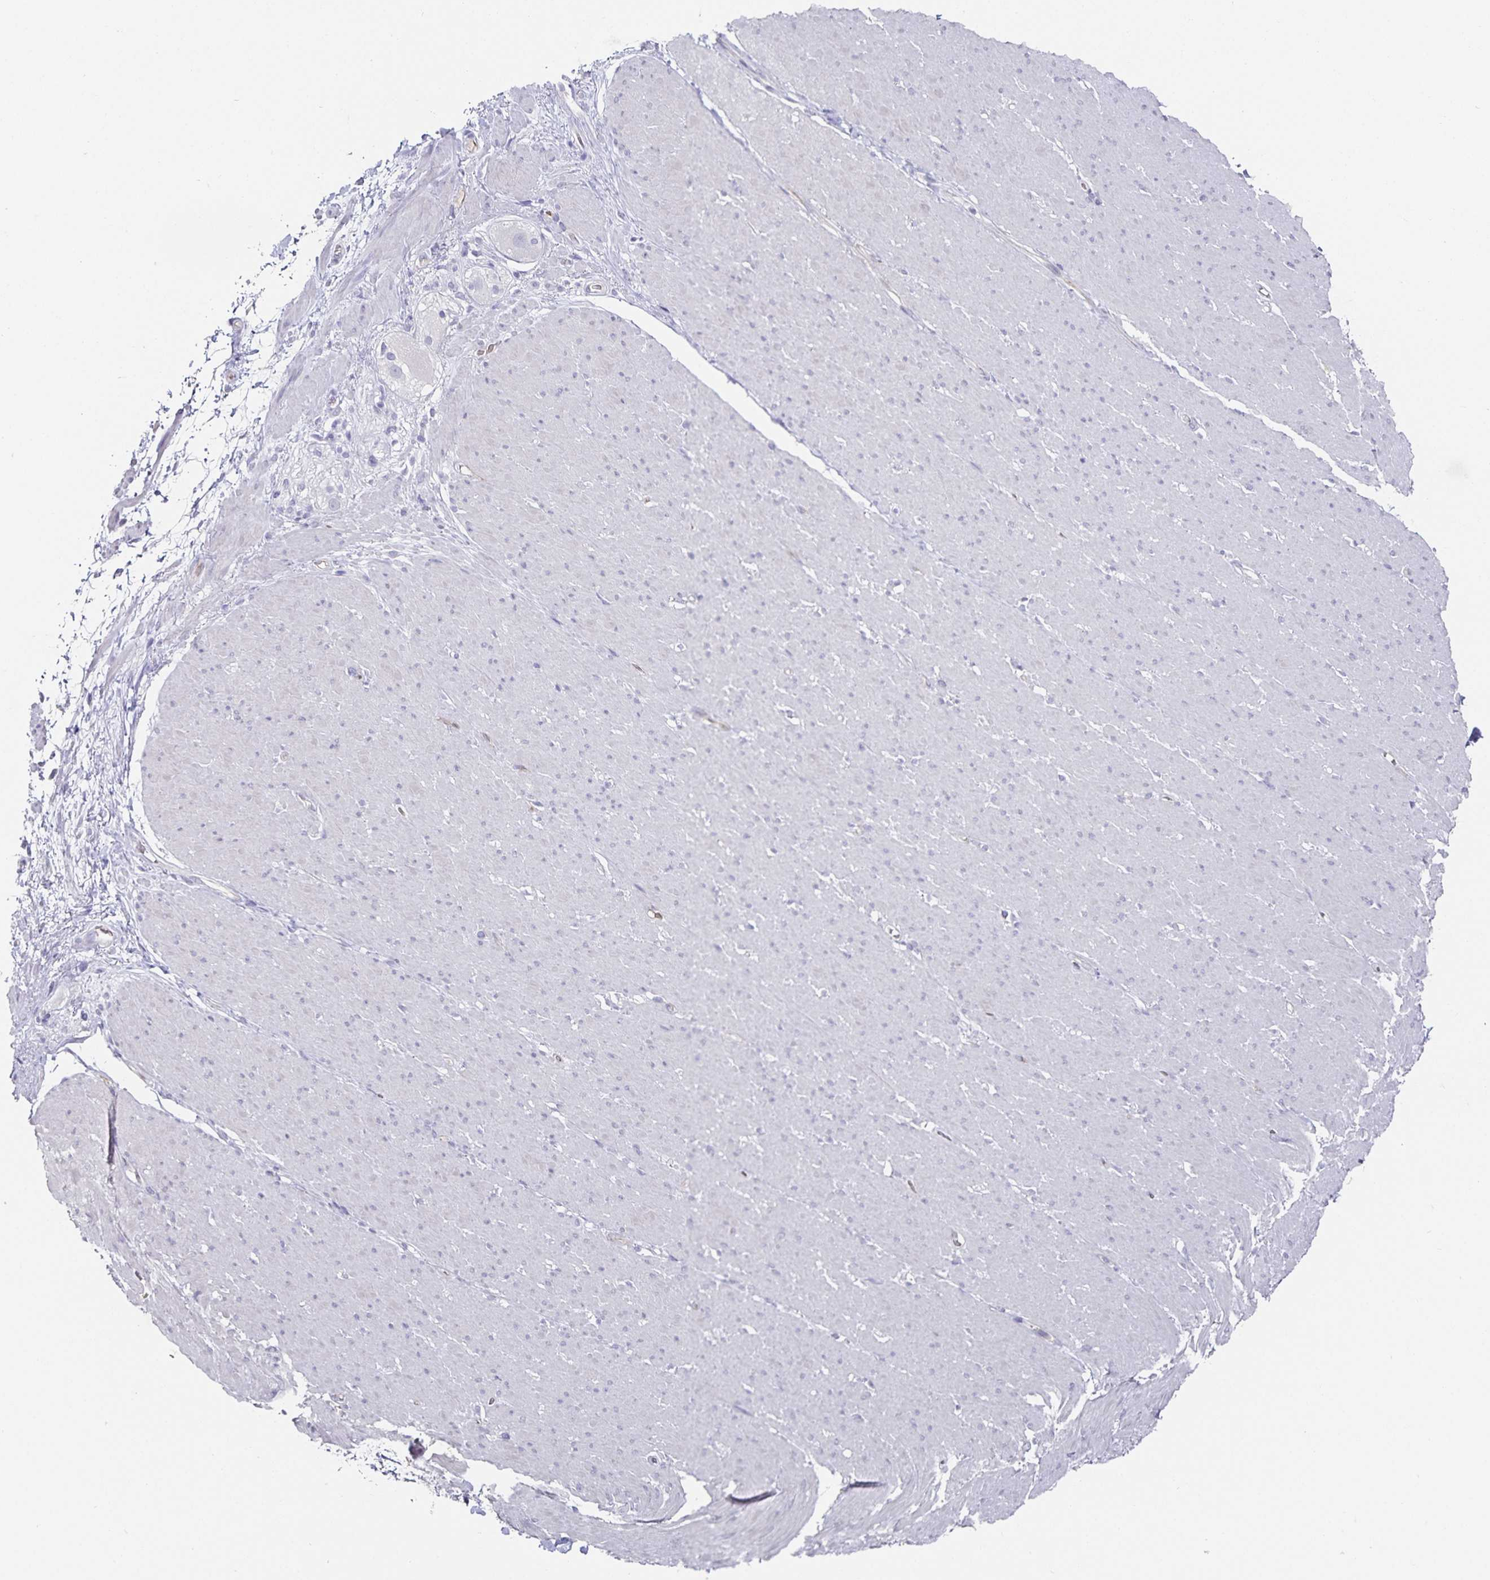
{"staining": {"intensity": "negative", "quantity": "none", "location": "none"}, "tissue": "smooth muscle", "cell_type": "Smooth muscle cells", "image_type": "normal", "snomed": [{"axis": "morphology", "description": "Normal tissue, NOS"}, {"axis": "topography", "description": "Smooth muscle"}, {"axis": "topography", "description": "Rectum"}], "caption": "Immunohistochemistry image of normal smooth muscle stained for a protein (brown), which displays no expression in smooth muscle cells.", "gene": "PODXL", "patient": {"sex": "male", "age": 53}}